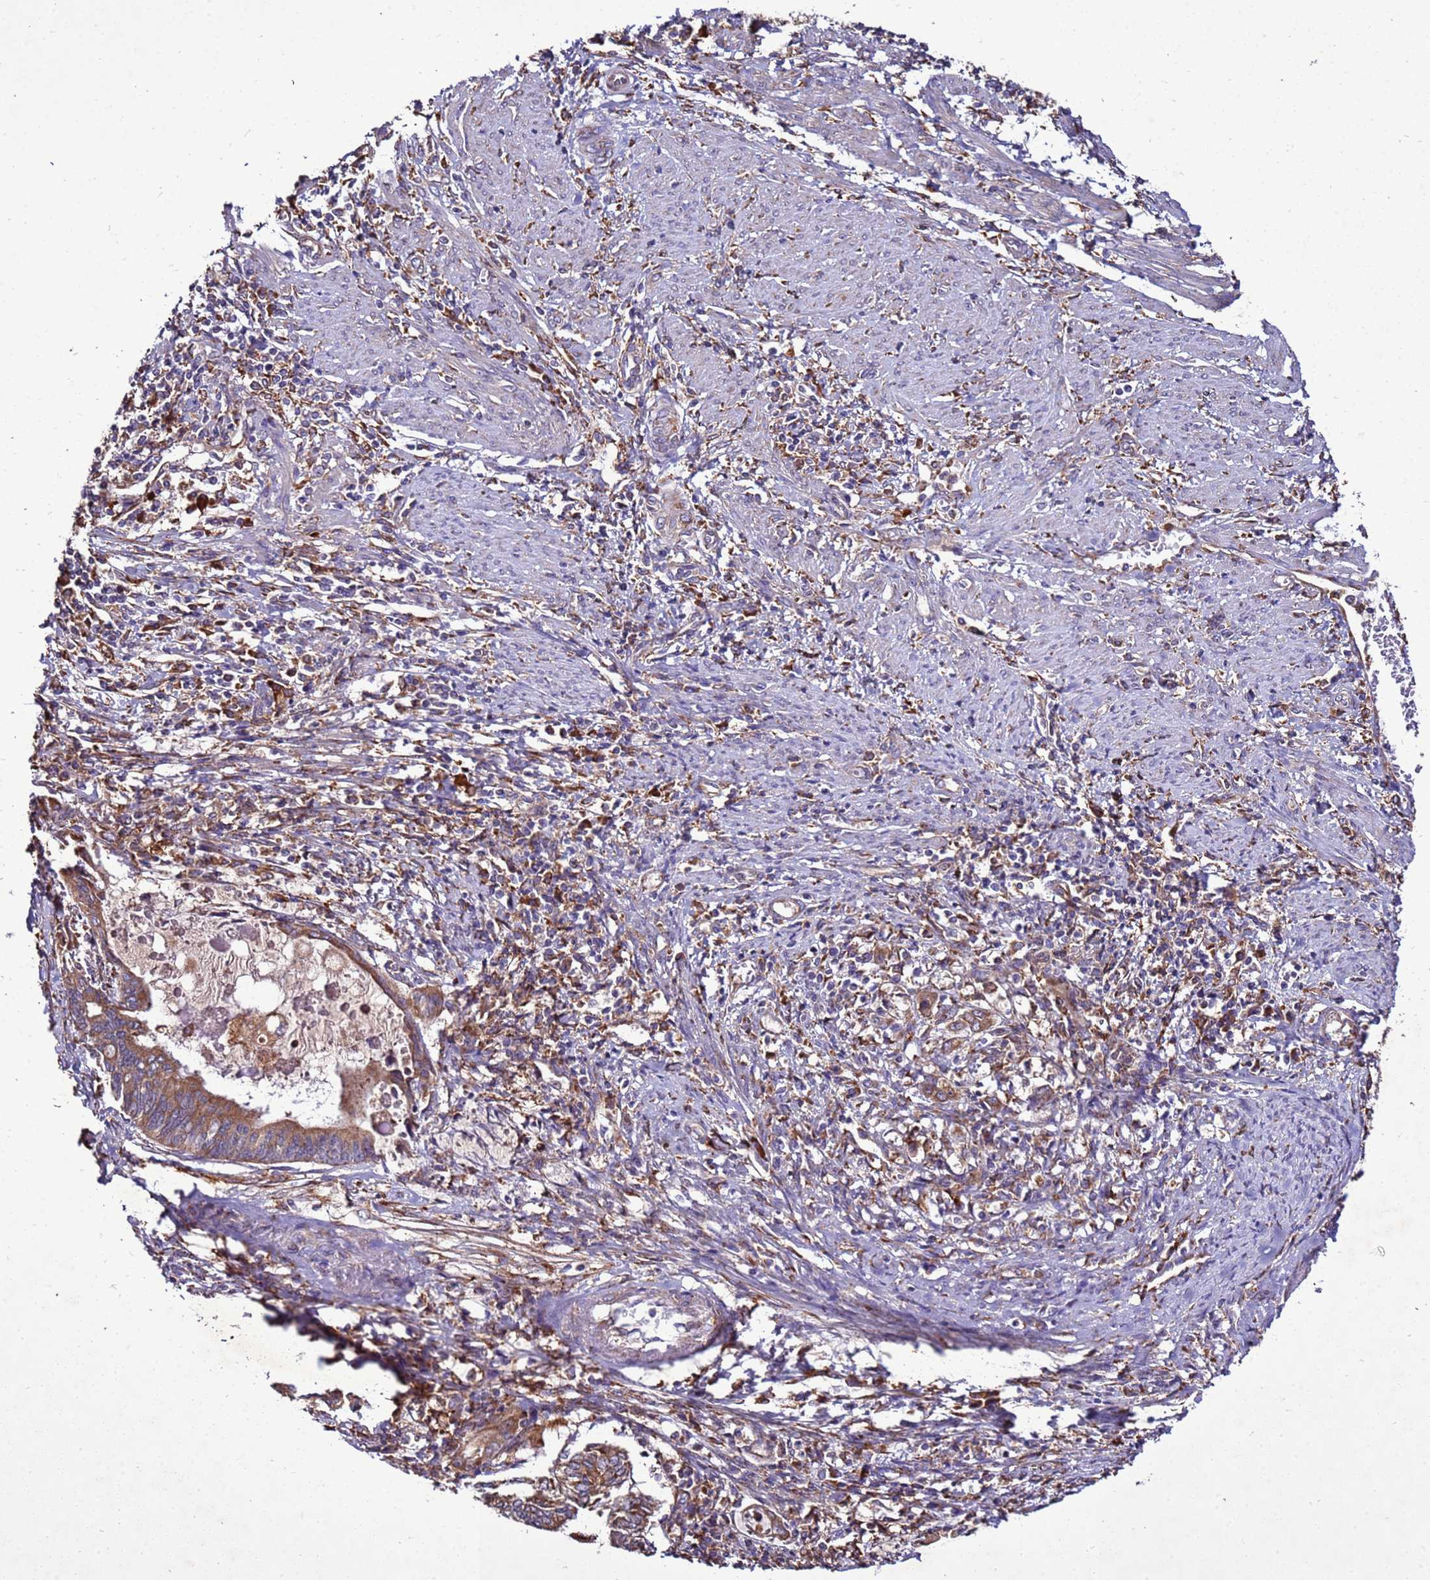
{"staining": {"intensity": "moderate", "quantity": ">75%", "location": "cytoplasmic/membranous"}, "tissue": "endometrial cancer", "cell_type": "Tumor cells", "image_type": "cancer", "snomed": [{"axis": "morphology", "description": "Adenocarcinoma, NOS"}, {"axis": "topography", "description": "Uterus"}, {"axis": "topography", "description": "Endometrium"}], "caption": "Endometrial adenocarcinoma stained for a protein displays moderate cytoplasmic/membranous positivity in tumor cells.", "gene": "ANTKMT", "patient": {"sex": "female", "age": 70}}